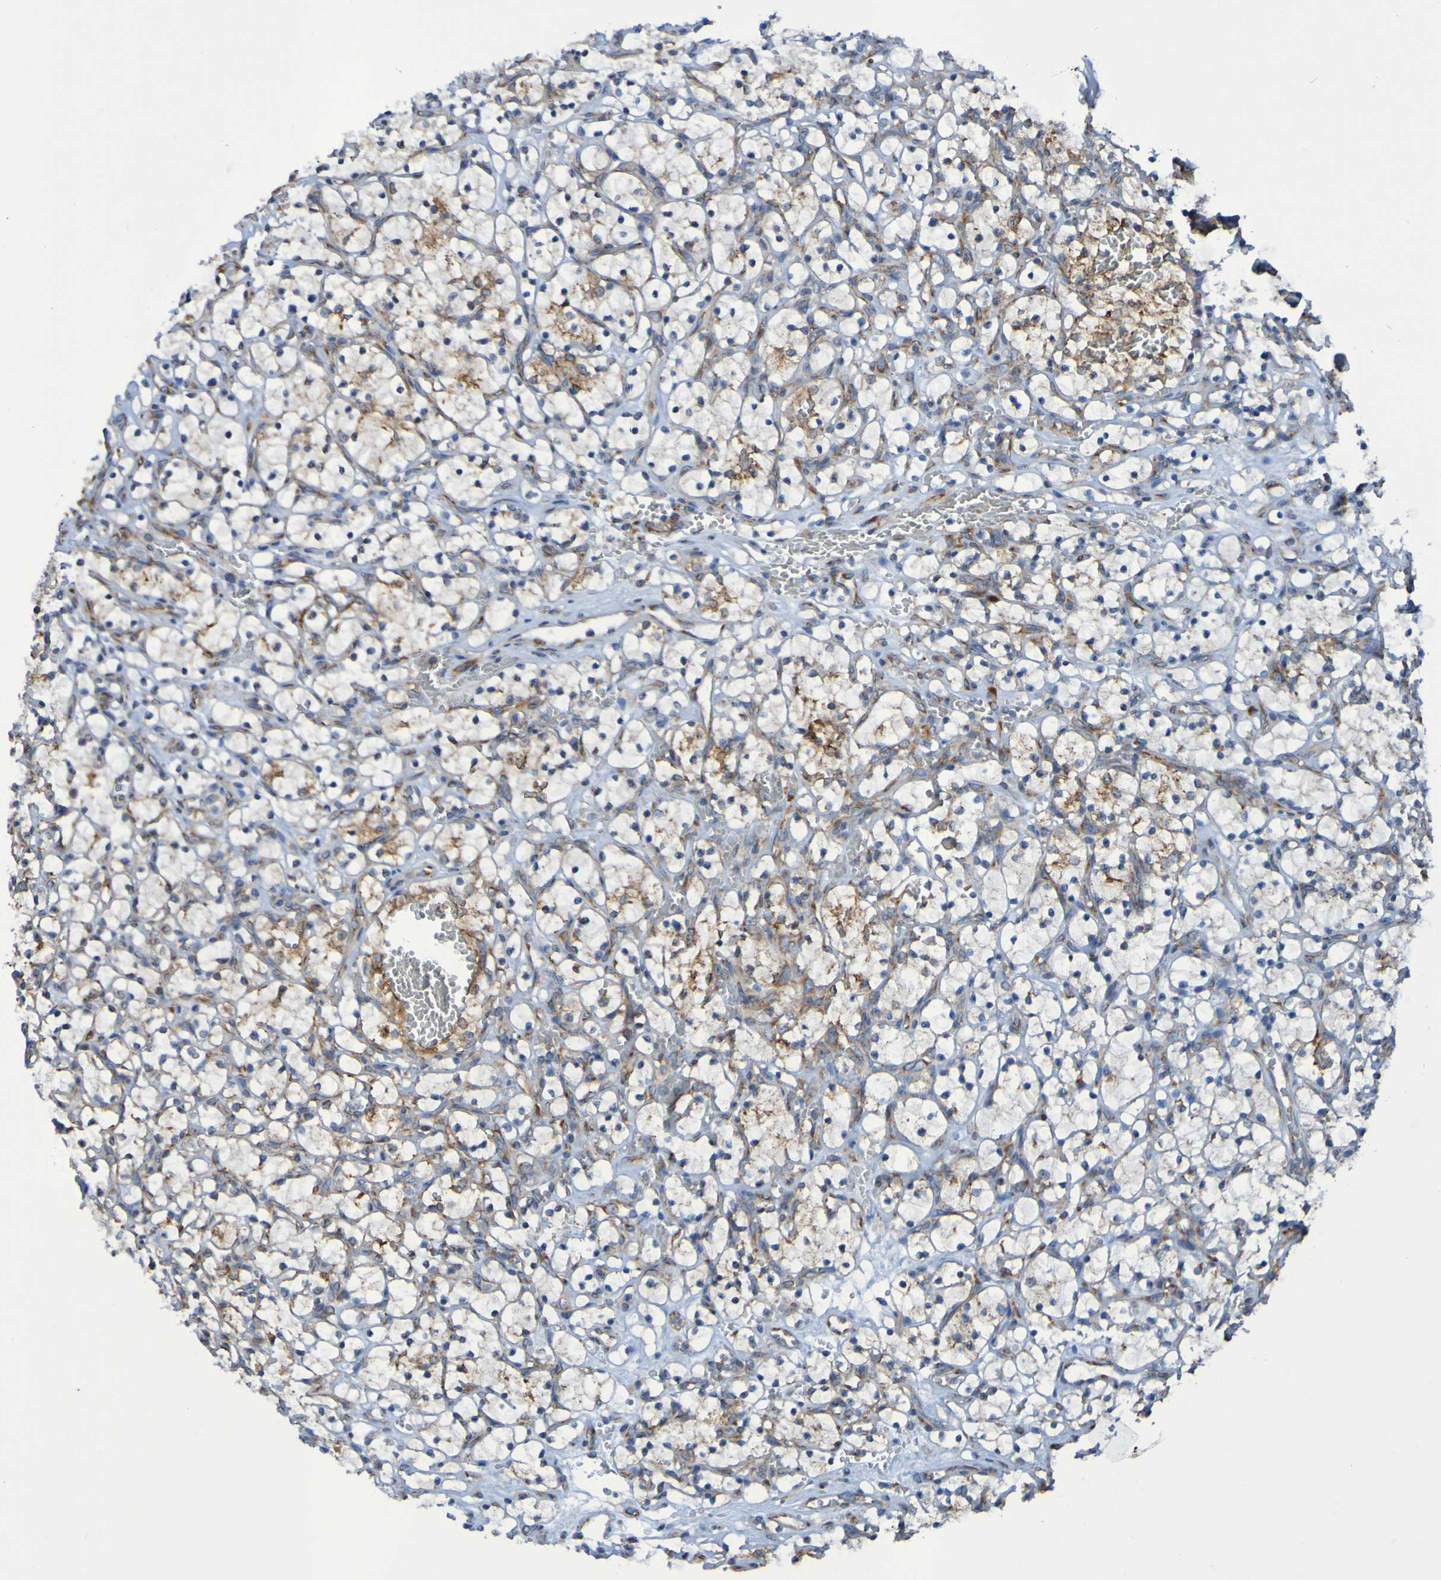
{"staining": {"intensity": "negative", "quantity": "none", "location": "none"}, "tissue": "renal cancer", "cell_type": "Tumor cells", "image_type": "cancer", "snomed": [{"axis": "morphology", "description": "Adenocarcinoma, NOS"}, {"axis": "topography", "description": "Kidney"}], "caption": "Immunohistochemistry (IHC) photomicrograph of neoplastic tissue: human renal cancer stained with DAB (3,3'-diaminobenzidine) shows no significant protein expression in tumor cells.", "gene": "FKBP3", "patient": {"sex": "female", "age": 69}}